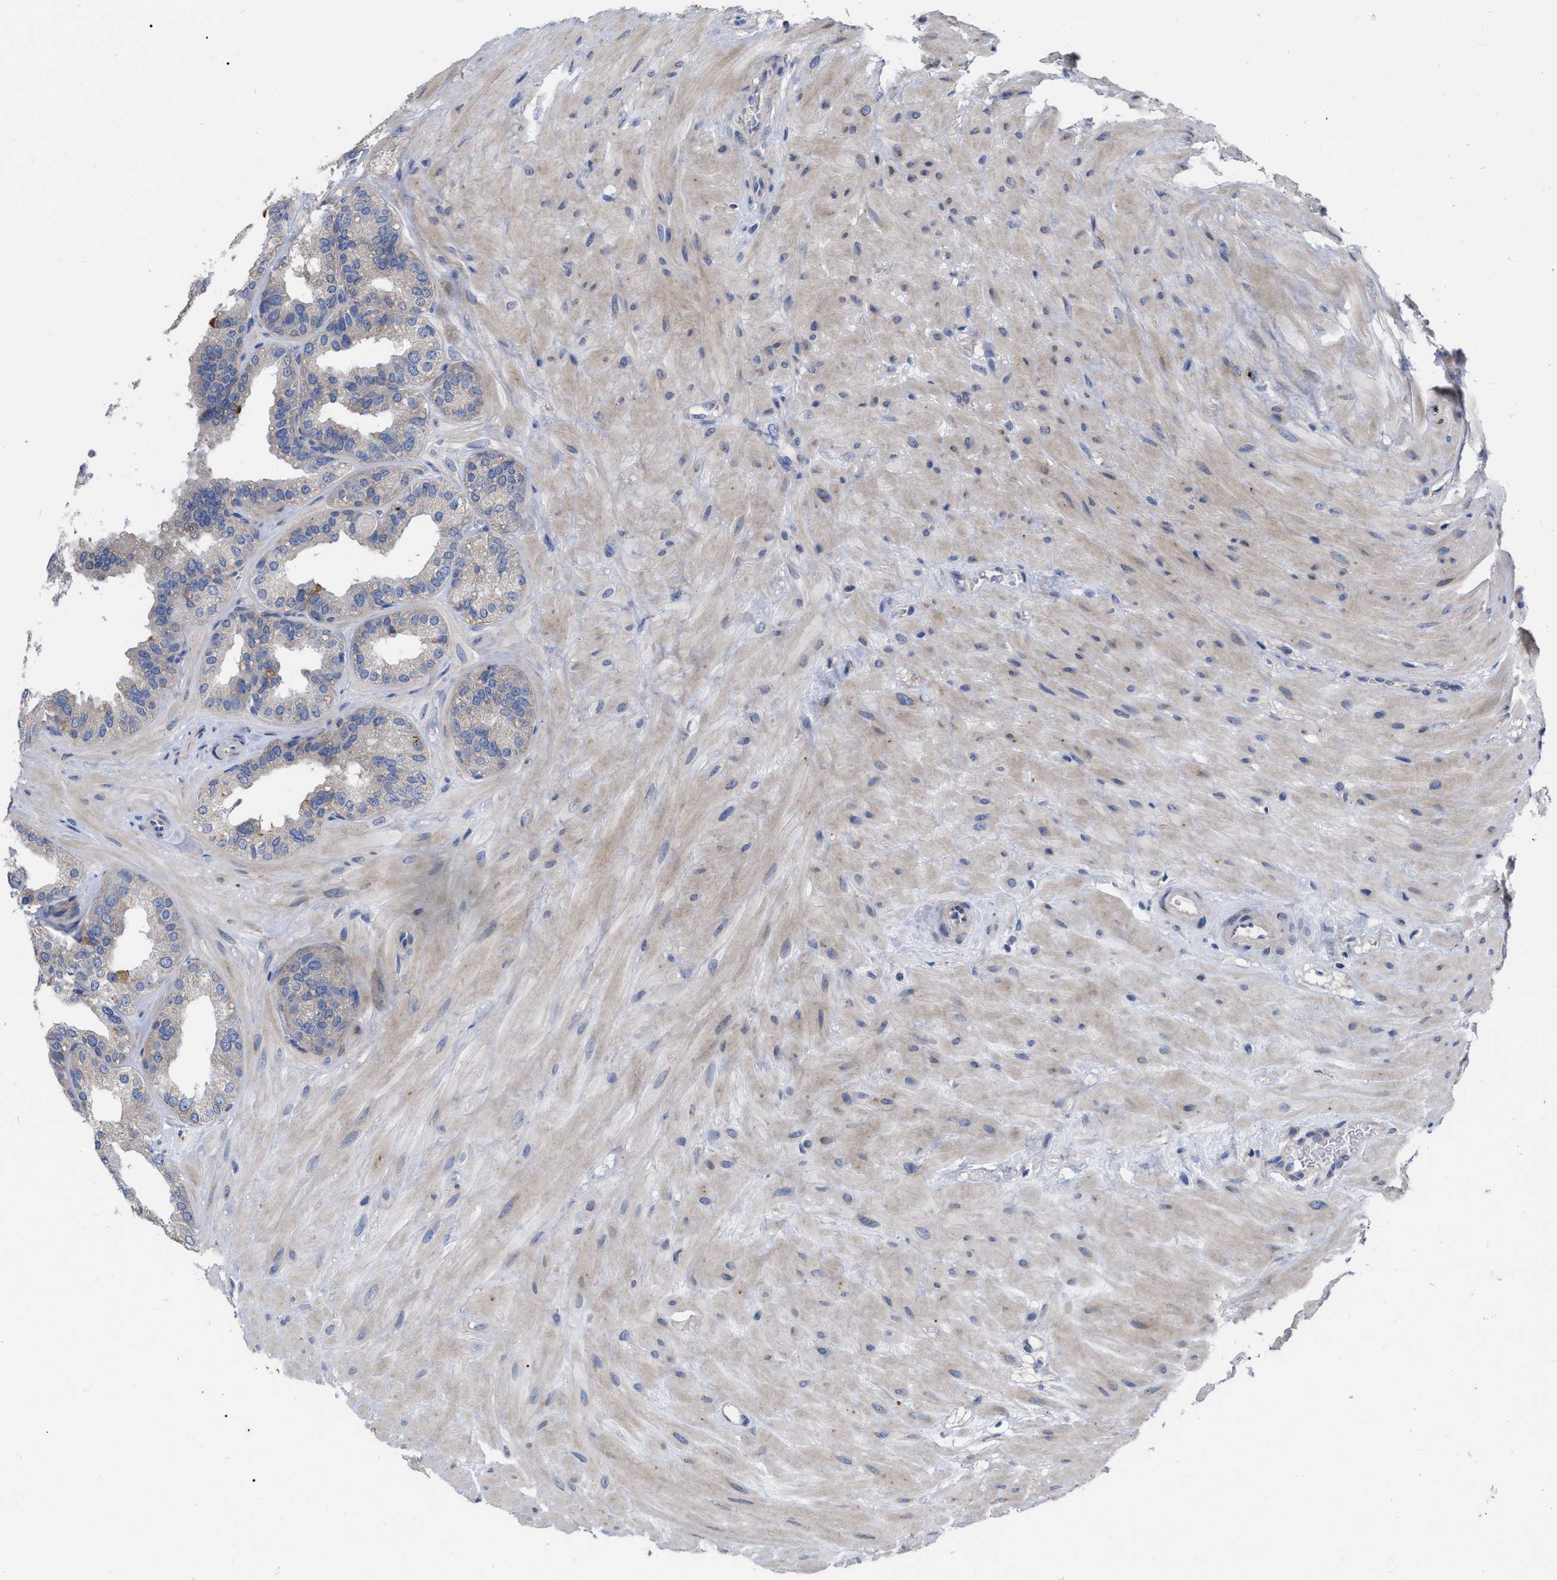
{"staining": {"intensity": "weak", "quantity": "<25%", "location": "cytoplasmic/membranous"}, "tissue": "seminal vesicle", "cell_type": "Glandular cells", "image_type": "normal", "snomed": [{"axis": "morphology", "description": "Normal tissue, NOS"}, {"axis": "topography", "description": "Prostate"}, {"axis": "topography", "description": "Seminal veicle"}], "caption": "Immunohistochemistry (IHC) micrograph of unremarkable seminal vesicle stained for a protein (brown), which demonstrates no staining in glandular cells.", "gene": "MLST8", "patient": {"sex": "male", "age": 51}}